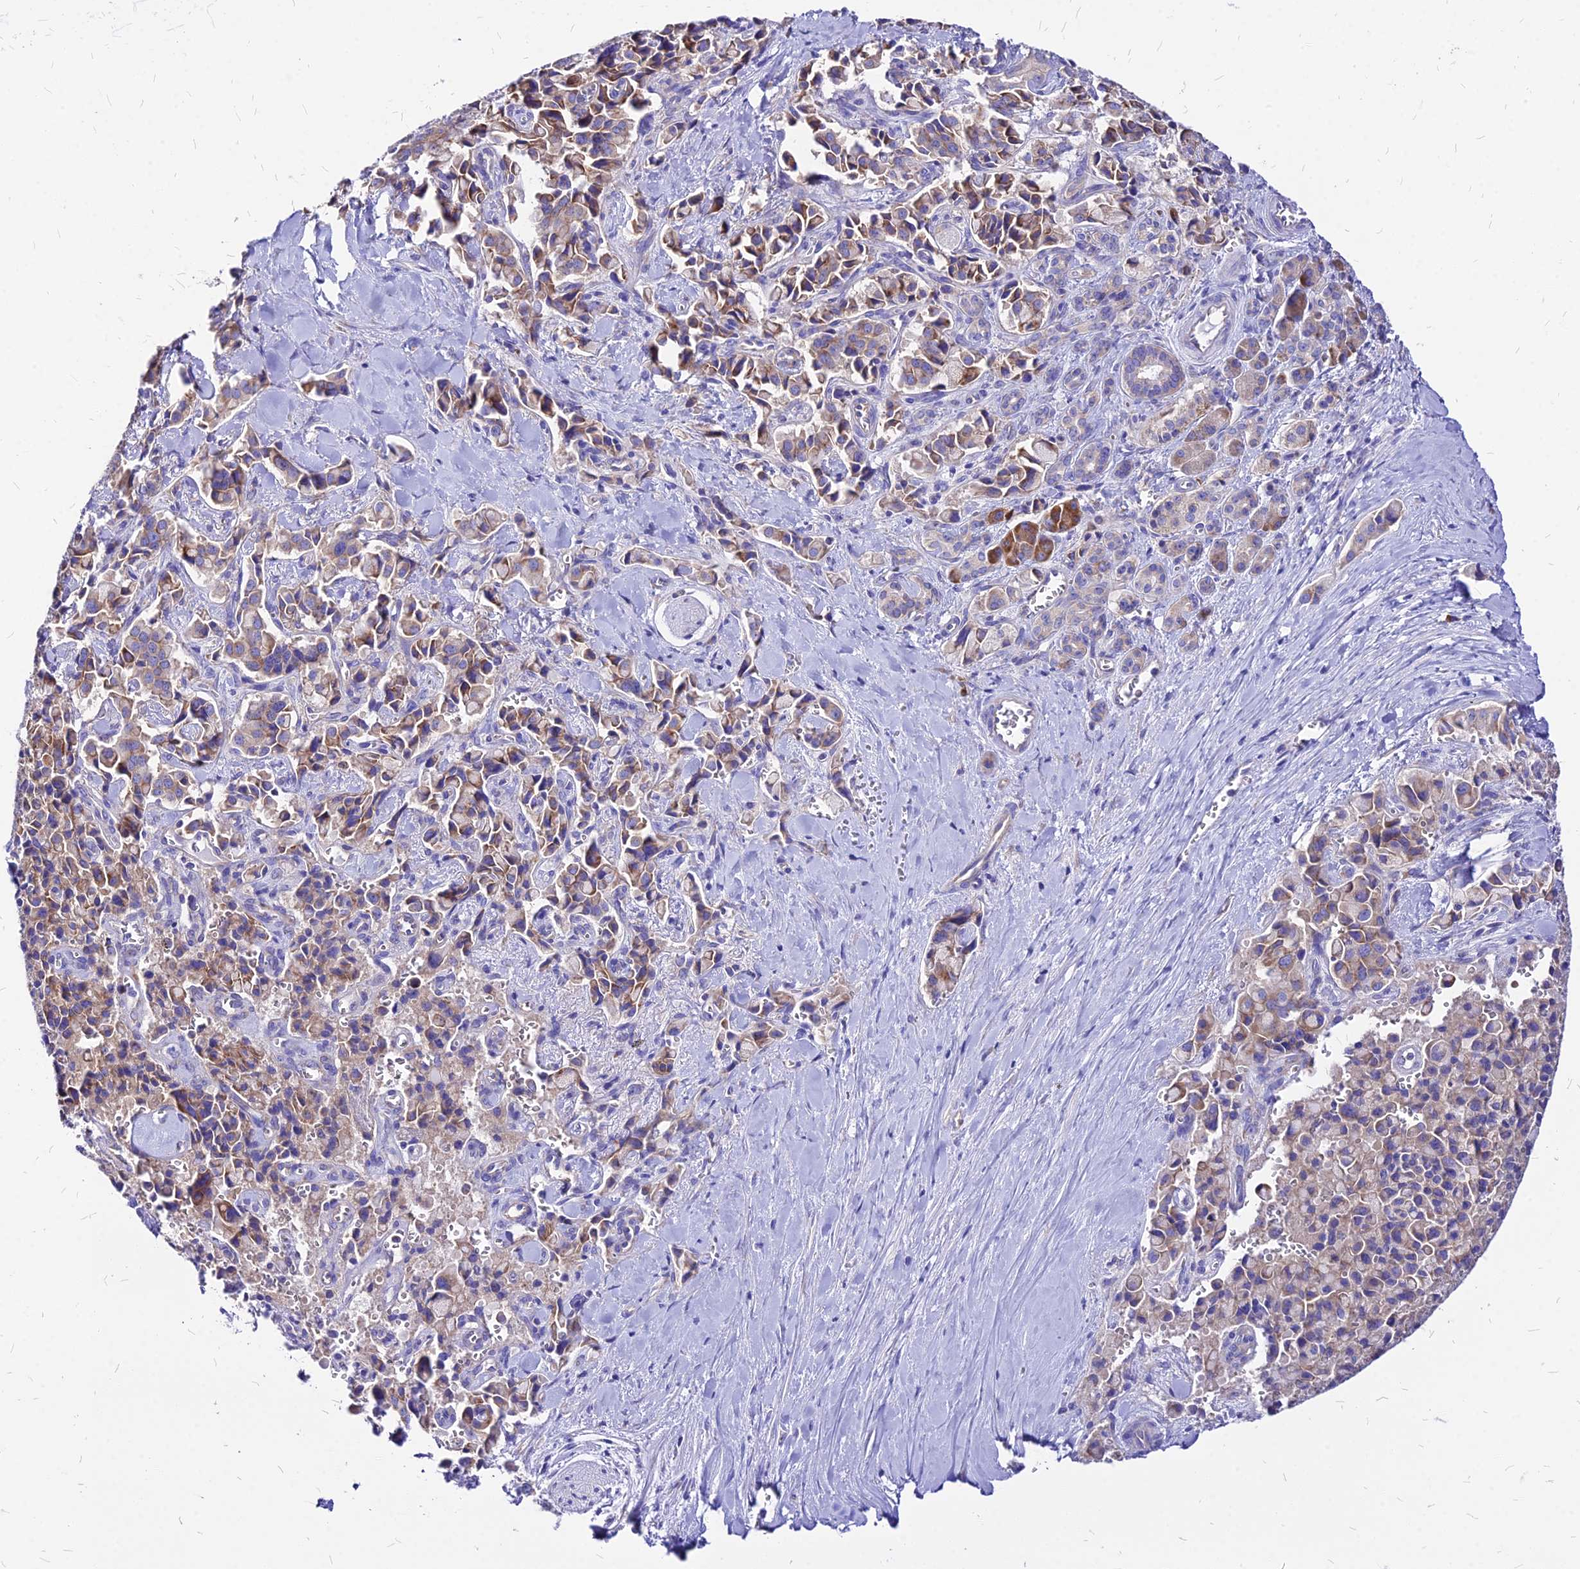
{"staining": {"intensity": "moderate", "quantity": "25%-75%", "location": "cytoplasmic/membranous"}, "tissue": "pancreatic cancer", "cell_type": "Tumor cells", "image_type": "cancer", "snomed": [{"axis": "morphology", "description": "Adenocarcinoma, NOS"}, {"axis": "topography", "description": "Pancreas"}], "caption": "Pancreatic adenocarcinoma tissue demonstrates moderate cytoplasmic/membranous expression in about 25%-75% of tumor cells The staining was performed using DAB, with brown indicating positive protein expression. Nuclei are stained blue with hematoxylin.", "gene": "RPL19", "patient": {"sex": "male", "age": 65}}